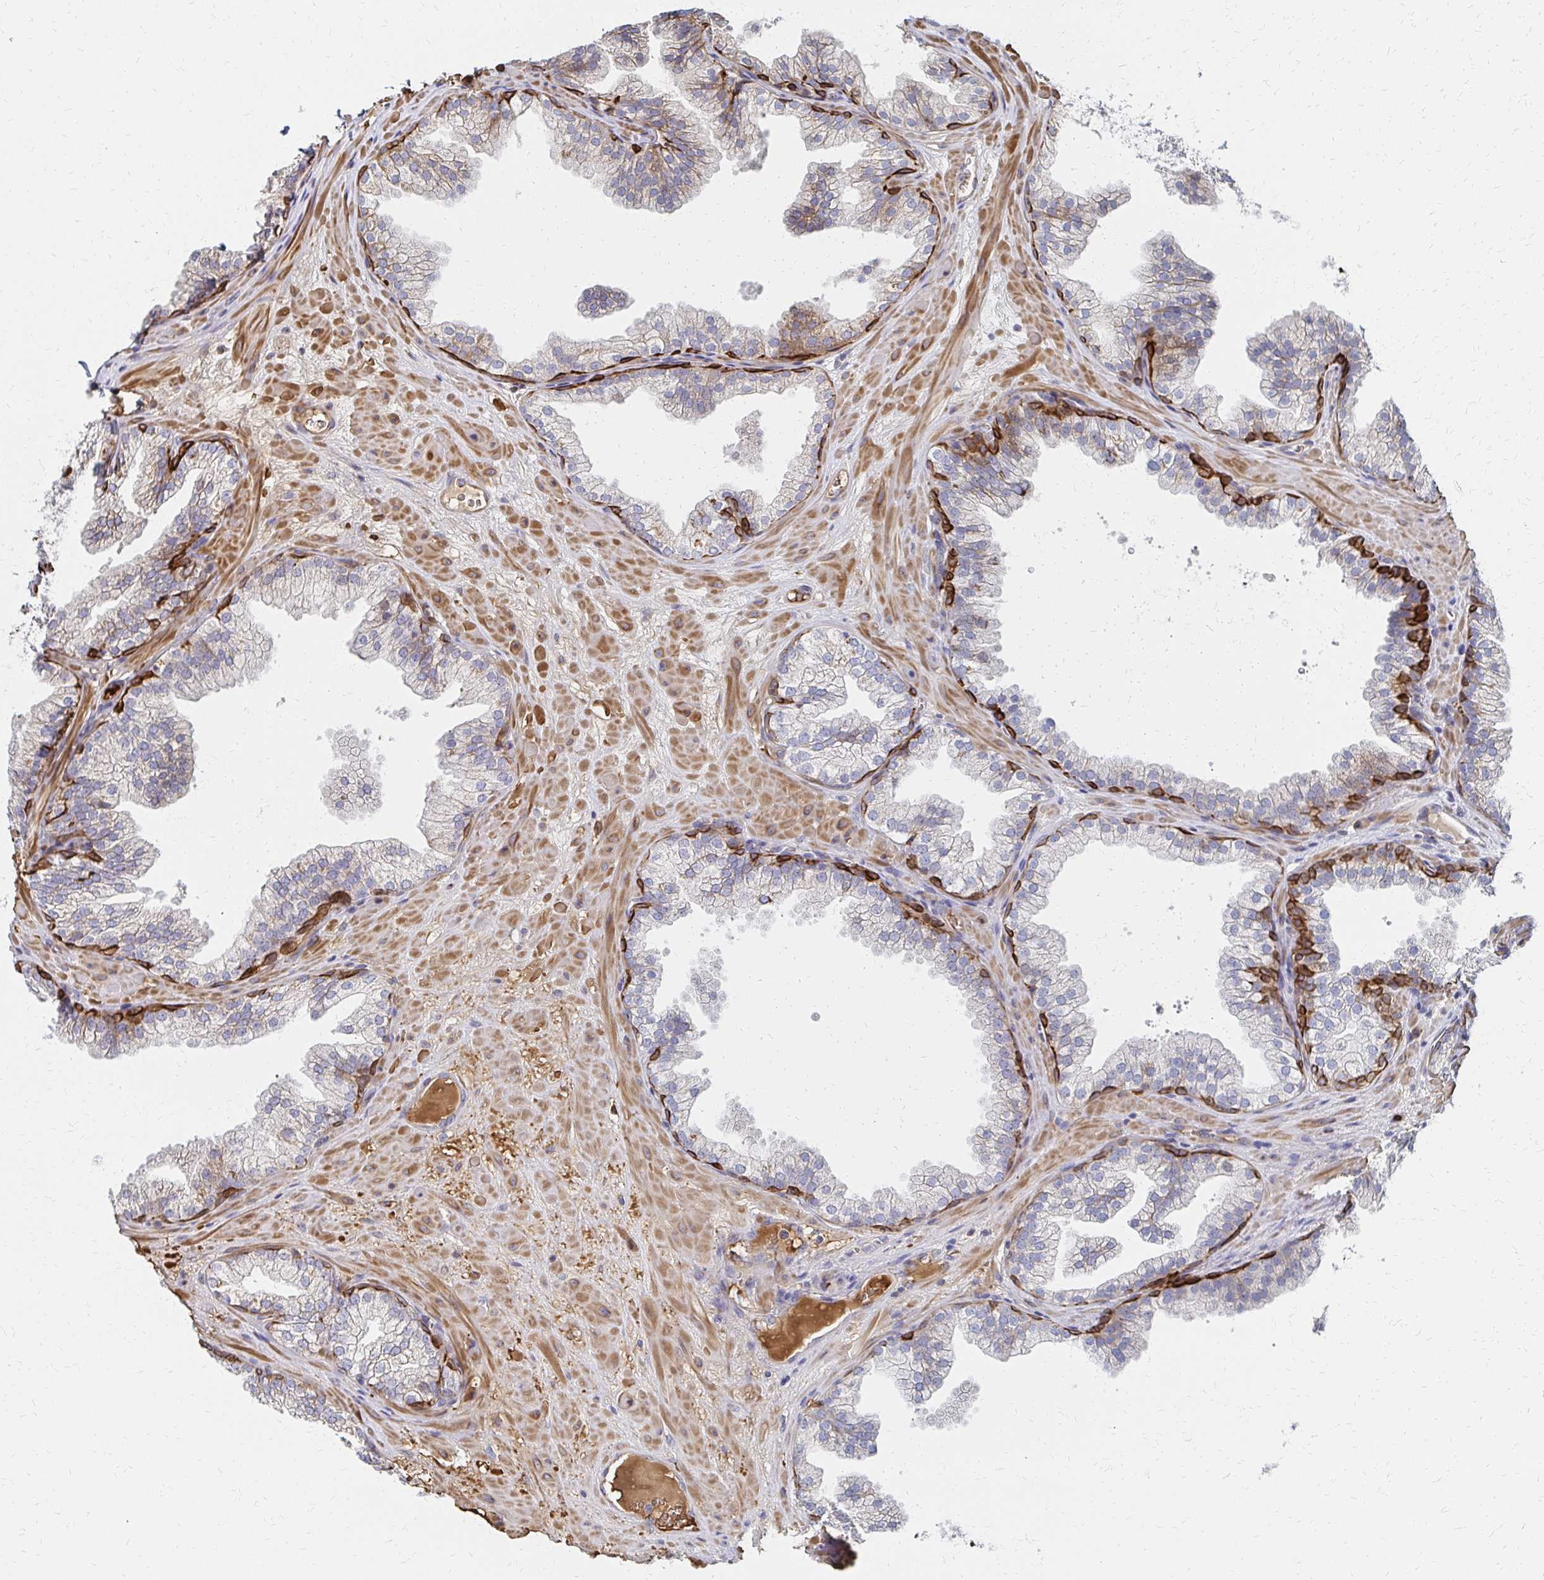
{"staining": {"intensity": "weak", "quantity": "<25%", "location": "cytoplasmic/membranous"}, "tissue": "prostate", "cell_type": "Glandular cells", "image_type": "normal", "snomed": [{"axis": "morphology", "description": "Normal tissue, NOS"}, {"axis": "topography", "description": "Prostate"}], "caption": "Human prostate stained for a protein using IHC demonstrates no staining in glandular cells.", "gene": "MAN1A1", "patient": {"sex": "male", "age": 37}}